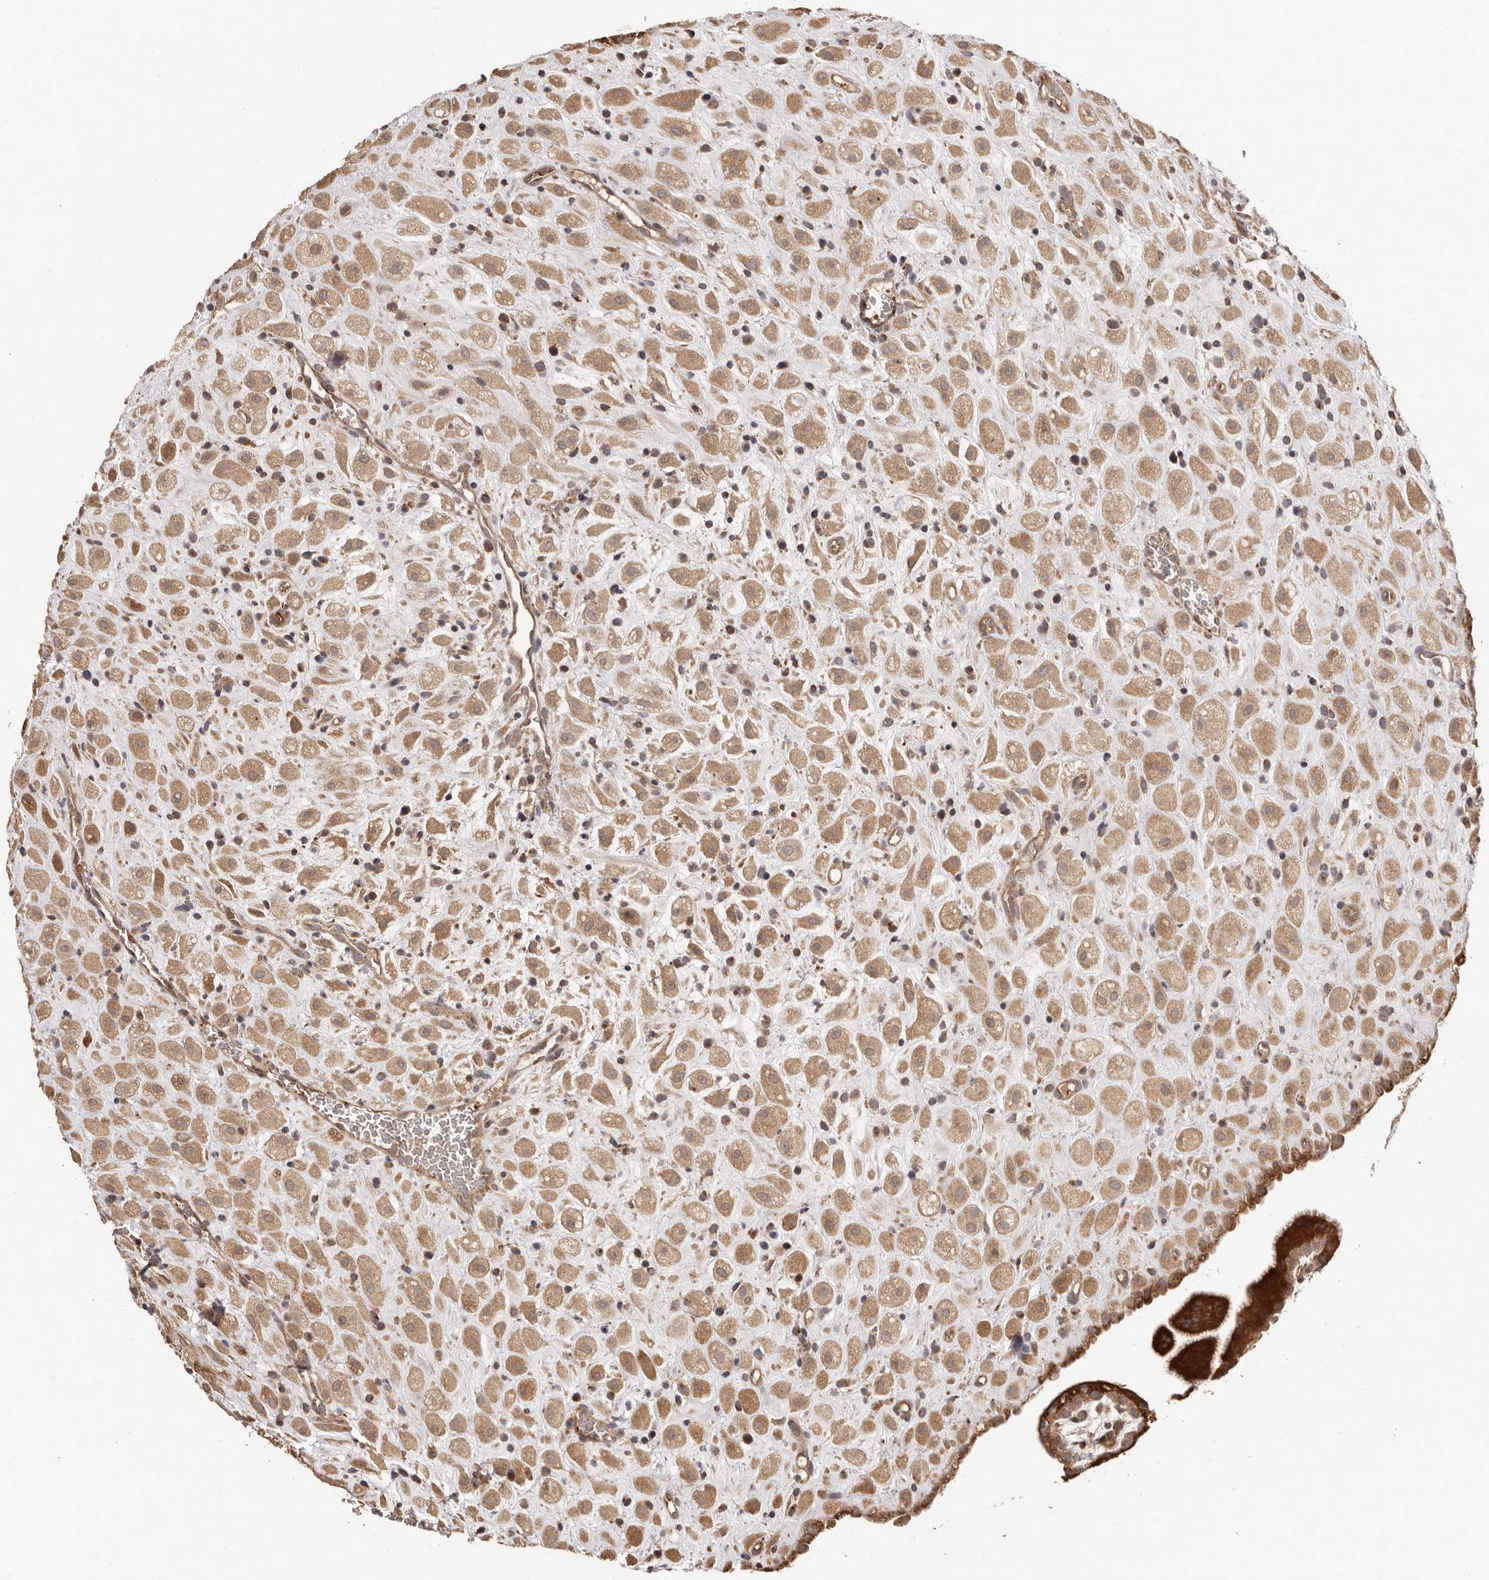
{"staining": {"intensity": "moderate", "quantity": ">75%", "location": "cytoplasmic/membranous"}, "tissue": "placenta", "cell_type": "Decidual cells", "image_type": "normal", "snomed": [{"axis": "morphology", "description": "Normal tissue, NOS"}, {"axis": "topography", "description": "Placenta"}], "caption": "IHC (DAB (3,3'-diaminobenzidine)) staining of benign human placenta demonstrates moderate cytoplasmic/membranous protein positivity in about >75% of decidual cells.", "gene": "UBR2", "patient": {"sex": "female", "age": 35}}